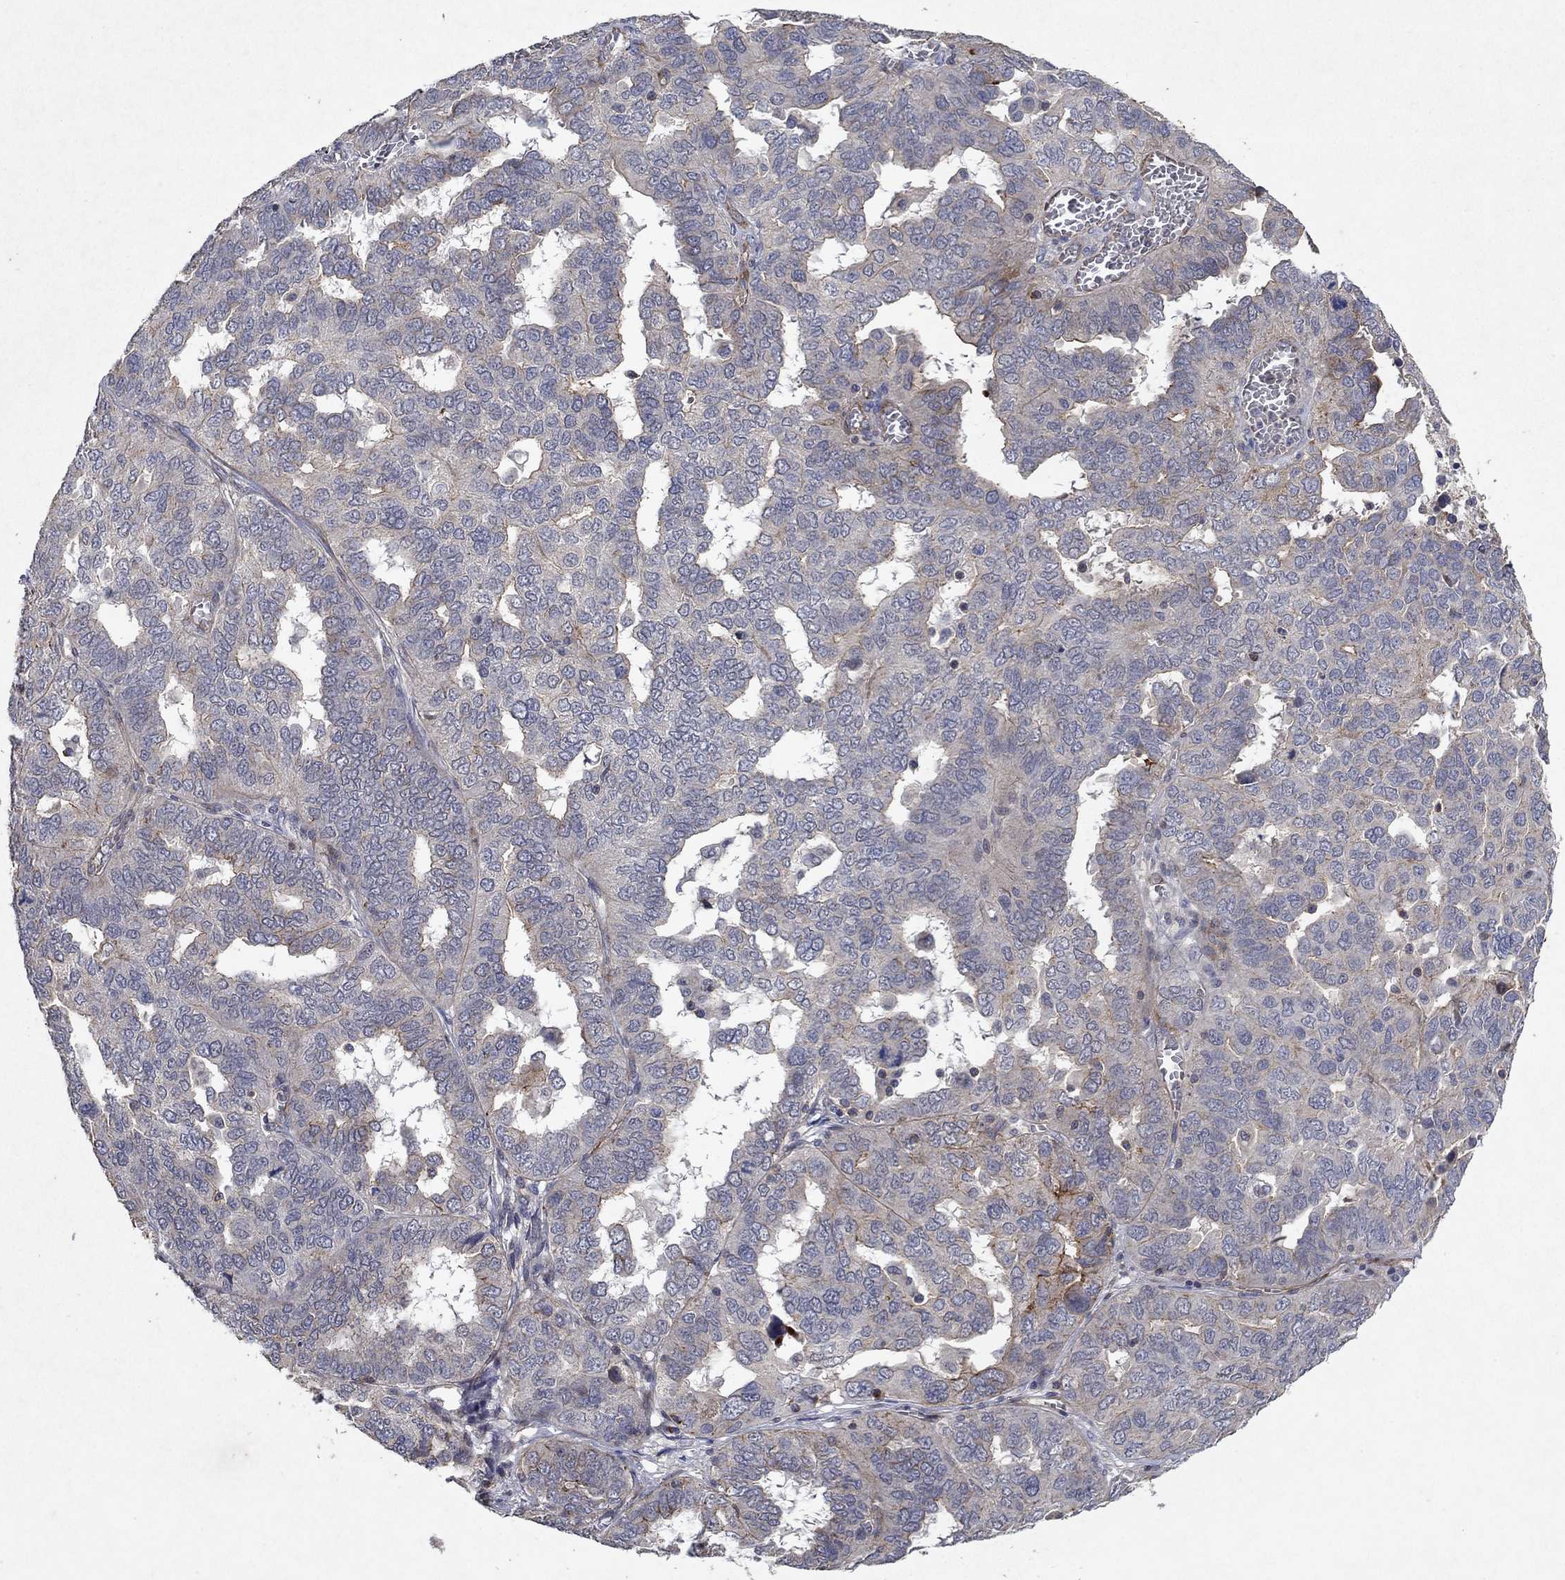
{"staining": {"intensity": "moderate", "quantity": "<25%", "location": "cytoplasmic/membranous"}, "tissue": "ovarian cancer", "cell_type": "Tumor cells", "image_type": "cancer", "snomed": [{"axis": "morphology", "description": "Carcinoma, endometroid"}, {"axis": "topography", "description": "Soft tissue"}, {"axis": "topography", "description": "Ovary"}], "caption": "Immunohistochemical staining of human ovarian cancer (endometroid carcinoma) demonstrates low levels of moderate cytoplasmic/membranous positivity in approximately <25% of tumor cells.", "gene": "FRG1", "patient": {"sex": "female", "age": 52}}